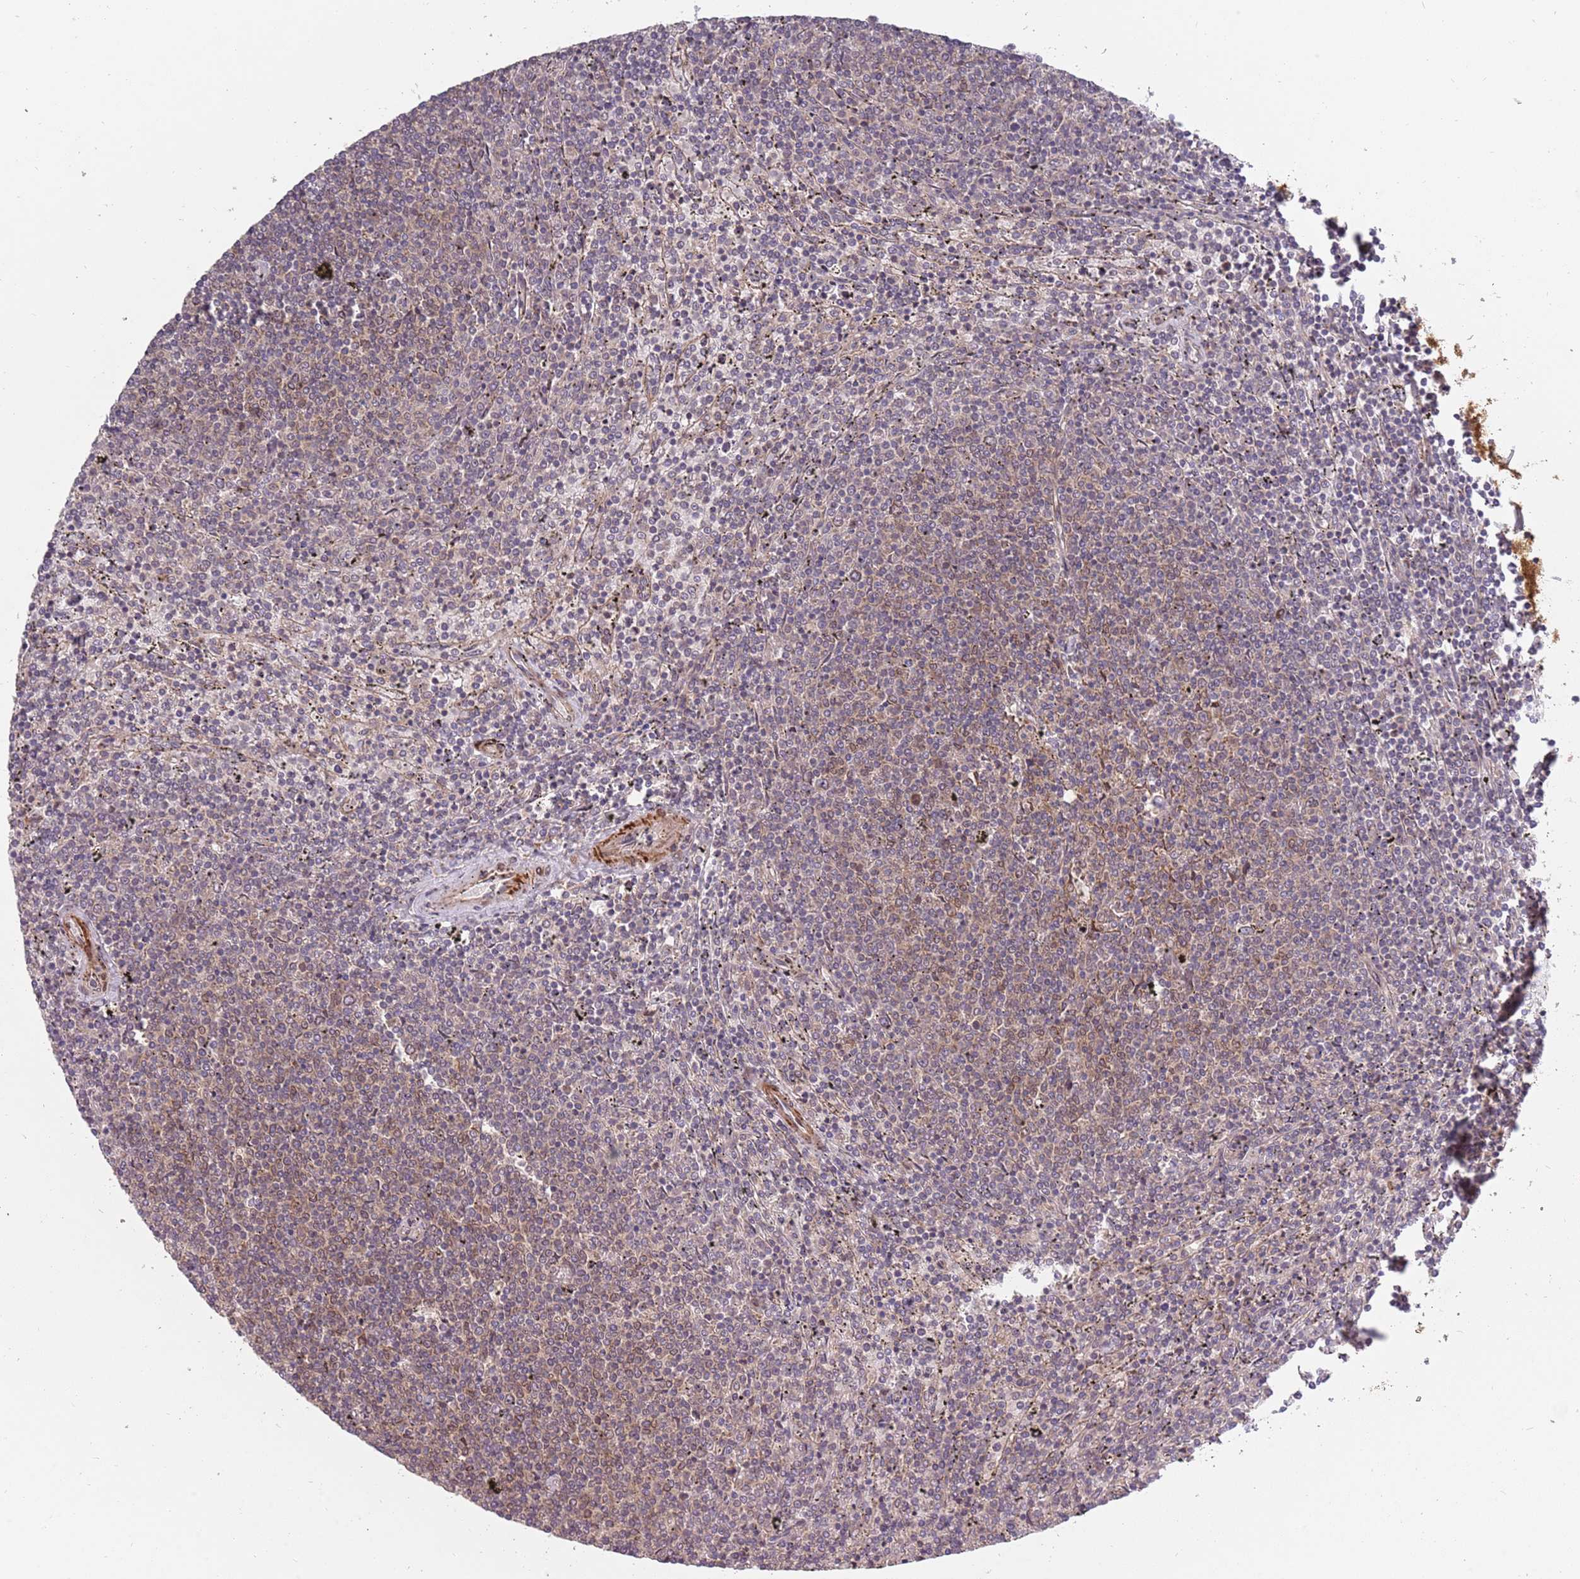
{"staining": {"intensity": "negative", "quantity": "none", "location": "none"}, "tissue": "lymphoma", "cell_type": "Tumor cells", "image_type": "cancer", "snomed": [{"axis": "morphology", "description": "Malignant lymphoma, non-Hodgkin's type, Low grade"}, {"axis": "topography", "description": "Spleen"}], "caption": "Tumor cells show no significant protein expression in low-grade malignant lymphoma, non-Hodgkin's type.", "gene": "PLD6", "patient": {"sex": "female", "age": 50}}